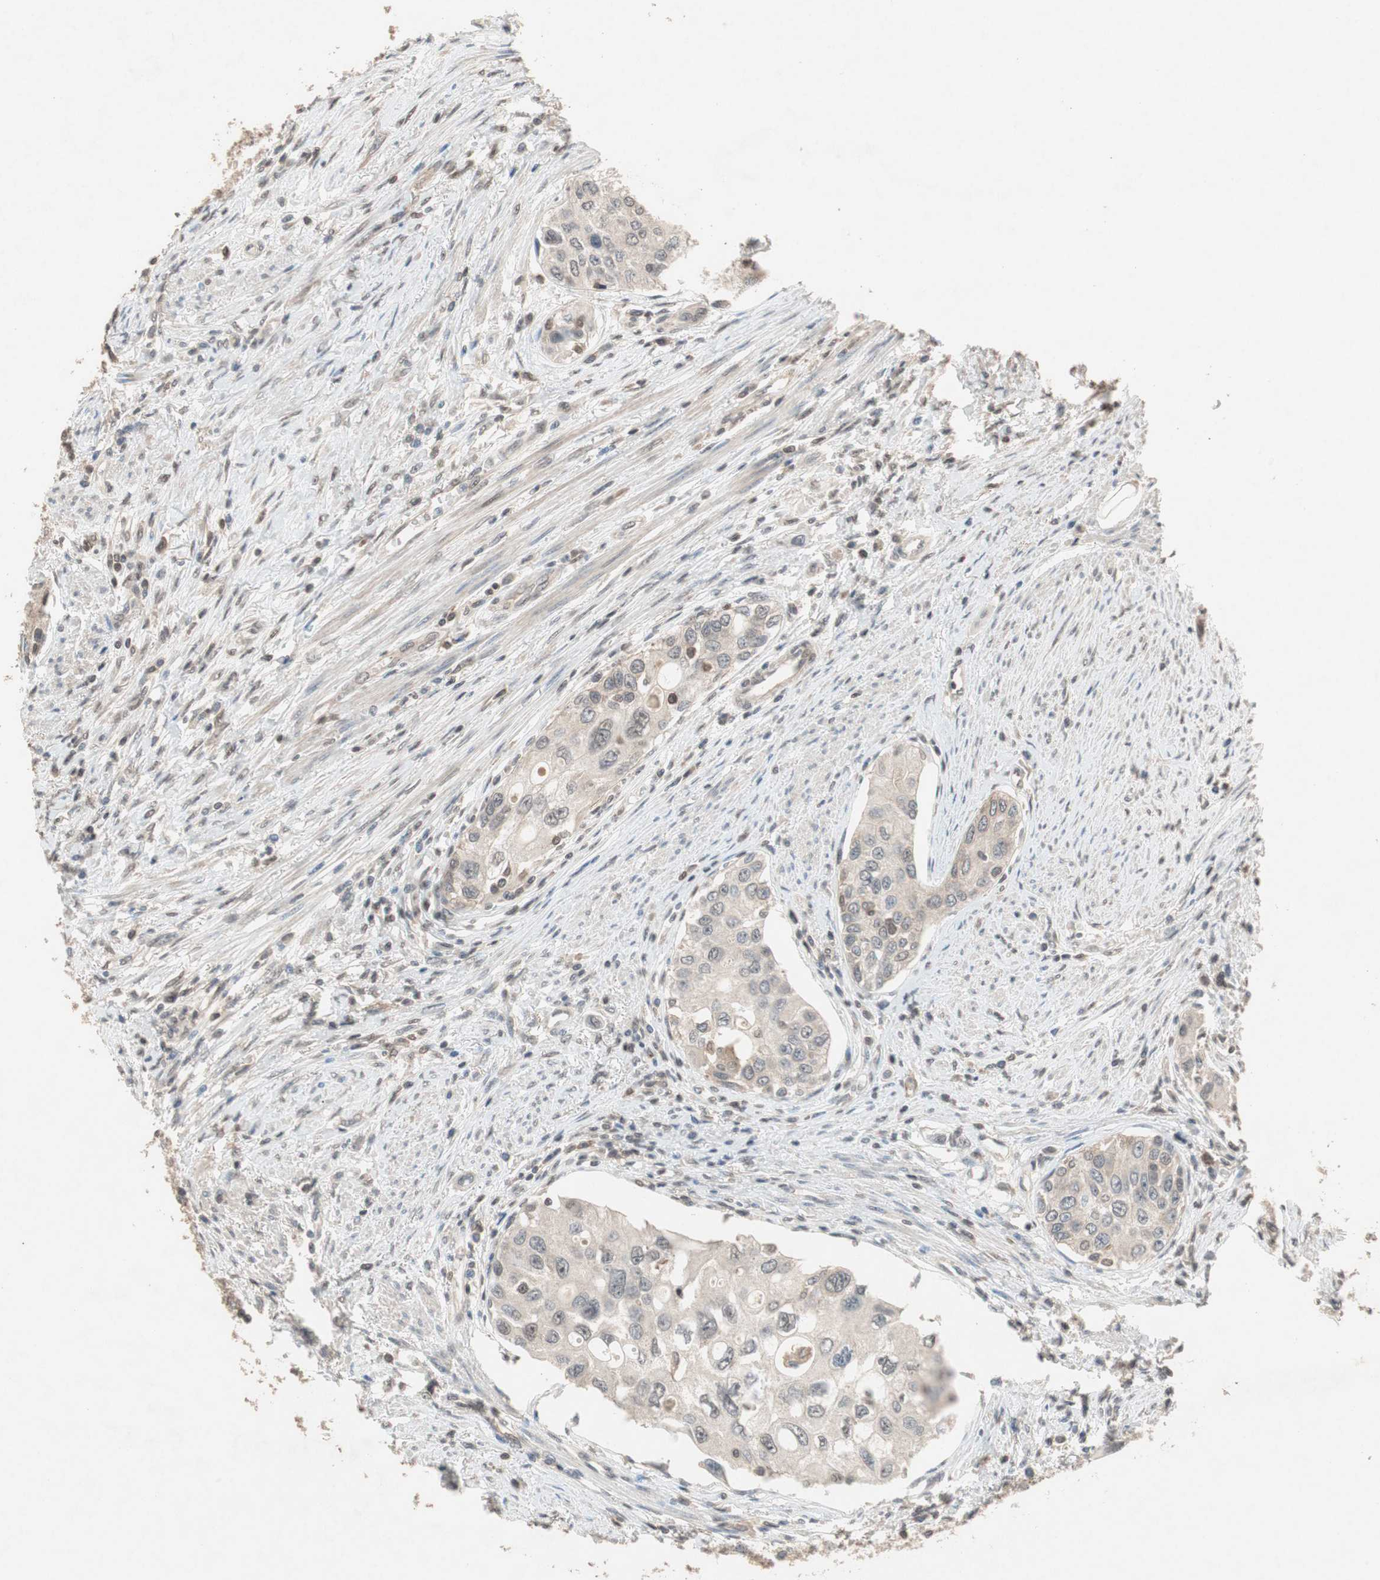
{"staining": {"intensity": "weak", "quantity": "25%-75%", "location": "cytoplasmic/membranous,nuclear"}, "tissue": "urothelial cancer", "cell_type": "Tumor cells", "image_type": "cancer", "snomed": [{"axis": "morphology", "description": "Urothelial carcinoma, High grade"}, {"axis": "topography", "description": "Urinary bladder"}], "caption": "Urothelial cancer stained with a brown dye reveals weak cytoplasmic/membranous and nuclear positive positivity in about 25%-75% of tumor cells.", "gene": "GART", "patient": {"sex": "female", "age": 56}}